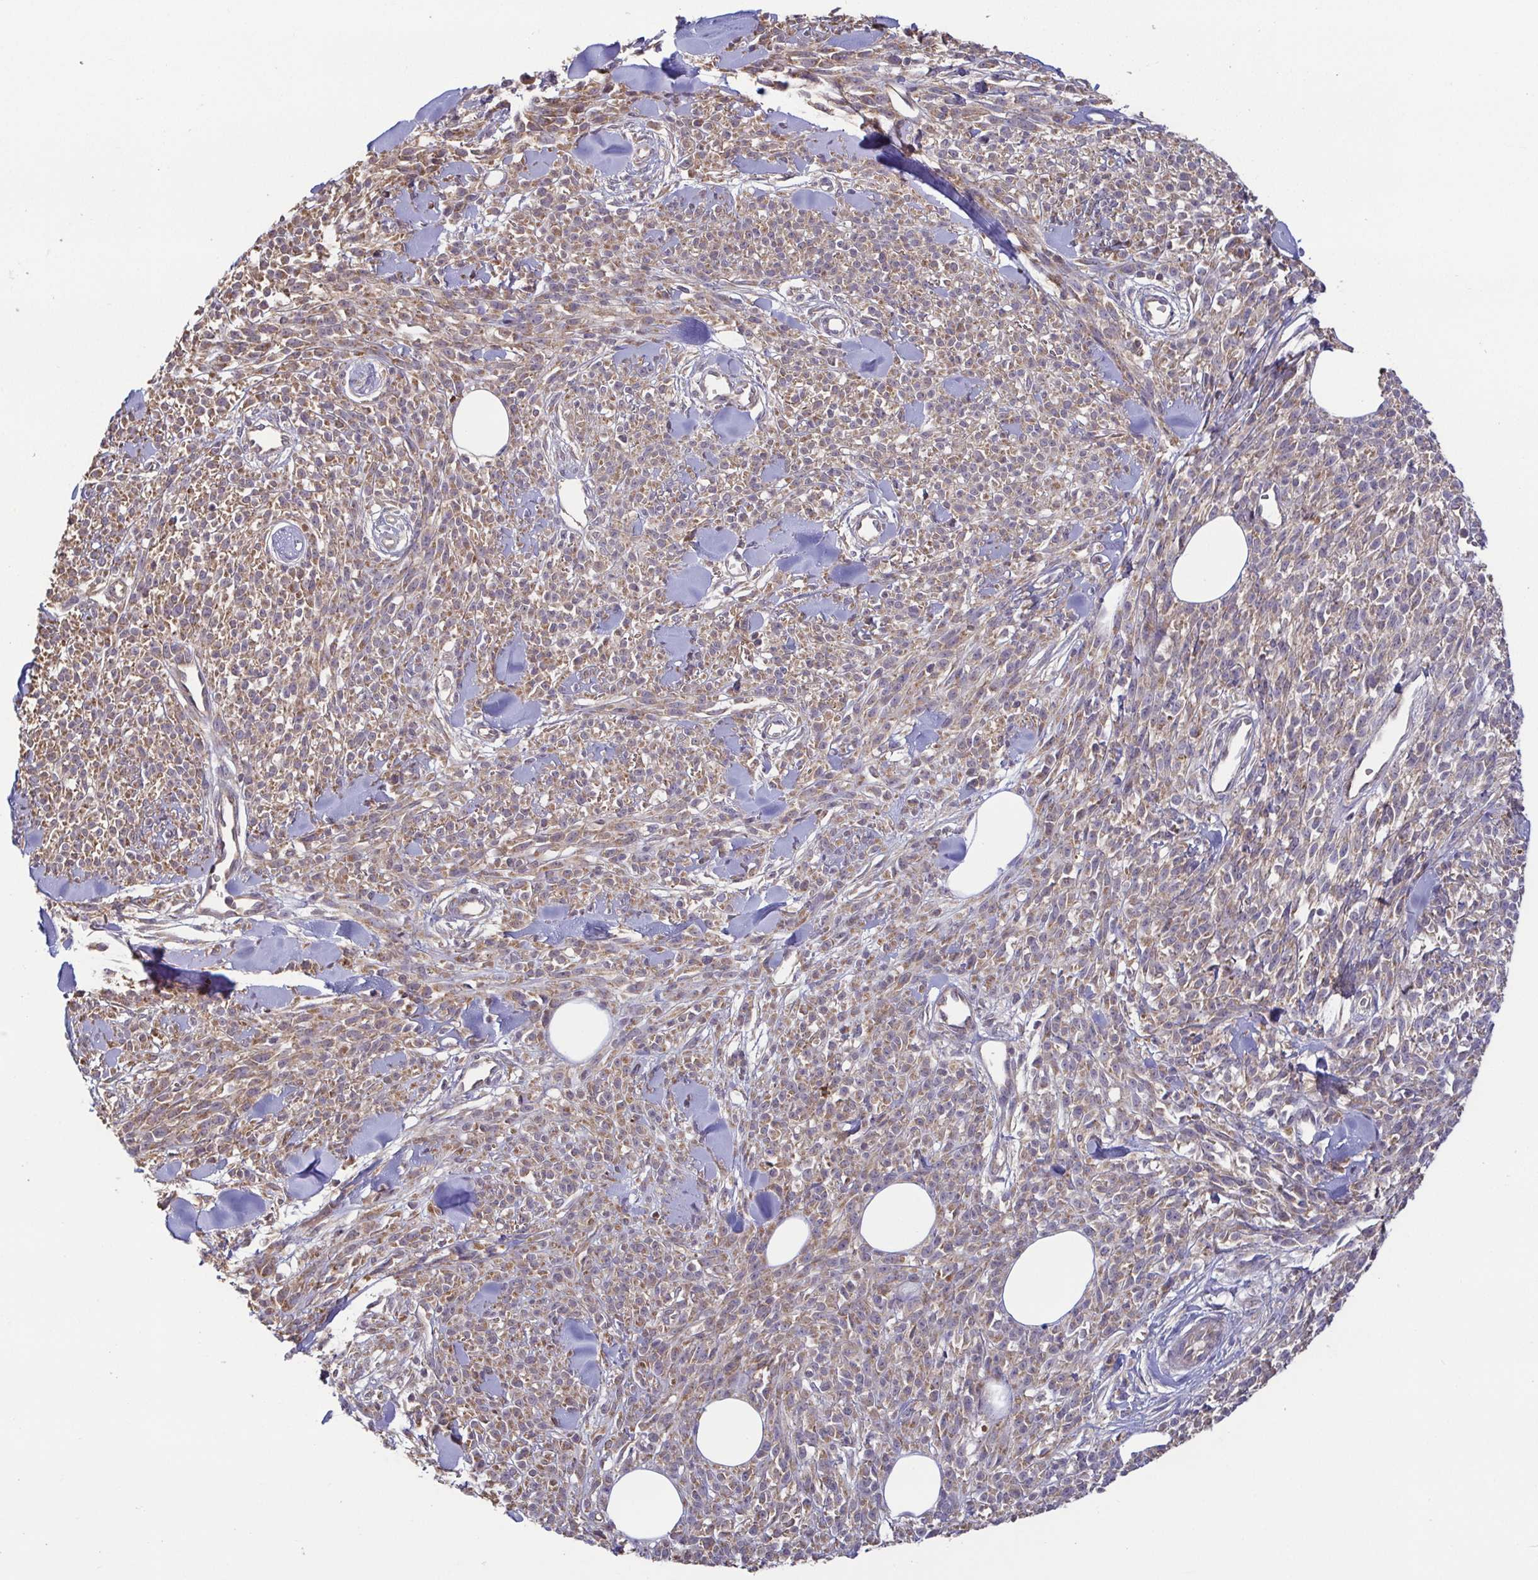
{"staining": {"intensity": "weak", "quantity": ">75%", "location": "cytoplasmic/membranous"}, "tissue": "melanoma", "cell_type": "Tumor cells", "image_type": "cancer", "snomed": [{"axis": "morphology", "description": "Malignant melanoma, NOS"}, {"axis": "topography", "description": "Skin"}, {"axis": "topography", "description": "Skin of trunk"}], "caption": "Immunohistochemical staining of human malignant melanoma shows low levels of weak cytoplasmic/membranous staining in approximately >75% of tumor cells.", "gene": "OSBPL7", "patient": {"sex": "male", "age": 74}}